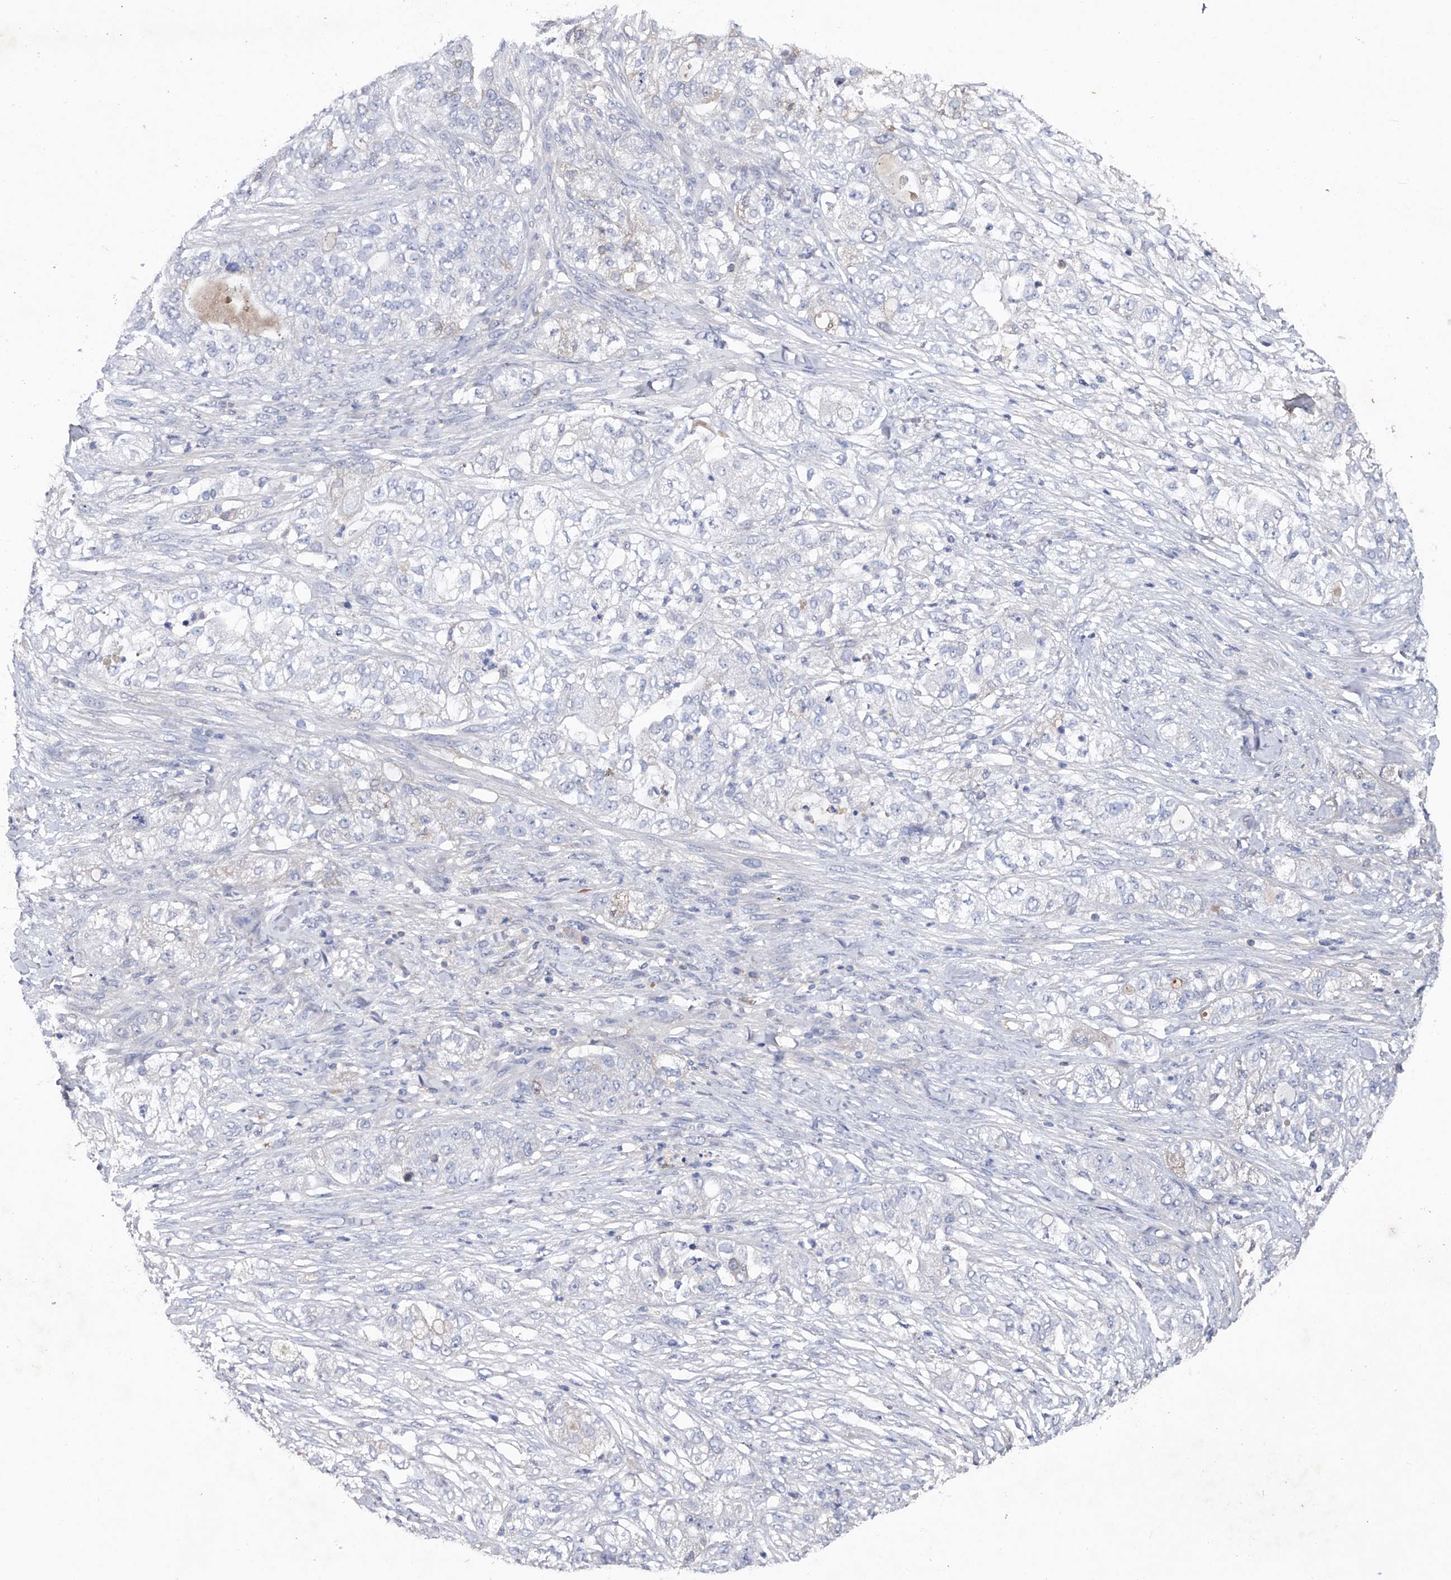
{"staining": {"intensity": "negative", "quantity": "none", "location": "none"}, "tissue": "pancreatic cancer", "cell_type": "Tumor cells", "image_type": "cancer", "snomed": [{"axis": "morphology", "description": "Adenocarcinoma, NOS"}, {"axis": "topography", "description": "Pancreas"}], "caption": "High power microscopy photomicrograph of an immunohistochemistry (IHC) photomicrograph of pancreatic cancer (adenocarcinoma), revealing no significant expression in tumor cells. (Stains: DAB (3,3'-diaminobenzidine) immunohistochemistry (IHC) with hematoxylin counter stain, Microscopy: brightfield microscopy at high magnification).", "gene": "ASNS", "patient": {"sex": "female", "age": 78}}